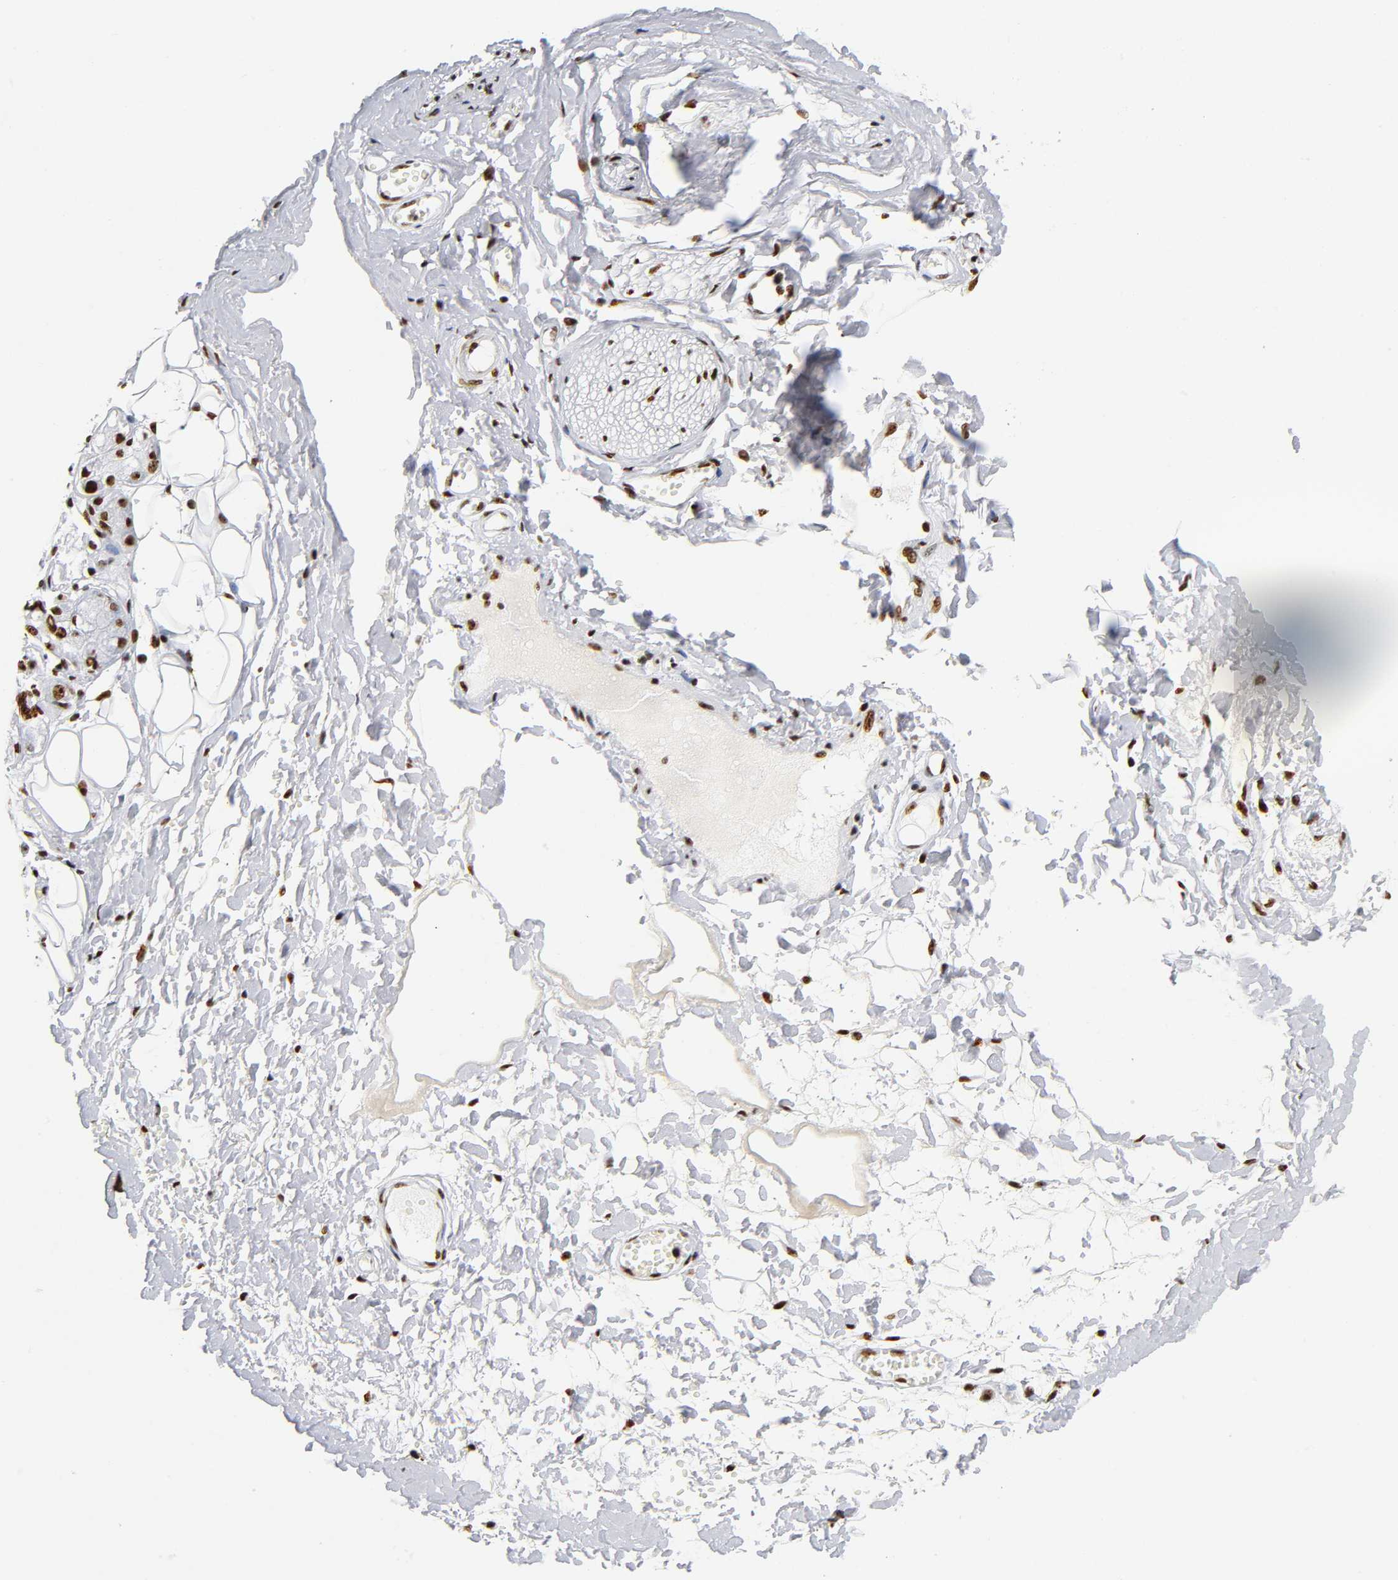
{"staining": {"intensity": "strong", "quantity": ">75%", "location": "nuclear"}, "tissue": "adipose tissue", "cell_type": "Adipocytes", "image_type": "normal", "snomed": [{"axis": "morphology", "description": "Normal tissue, NOS"}, {"axis": "morphology", "description": "Inflammation, NOS"}, {"axis": "topography", "description": "Salivary gland"}, {"axis": "topography", "description": "Peripheral nerve tissue"}], "caption": "A high-resolution image shows immunohistochemistry staining of benign adipose tissue, which reveals strong nuclear staining in approximately >75% of adipocytes.", "gene": "UBTF", "patient": {"sex": "female", "age": 75}}